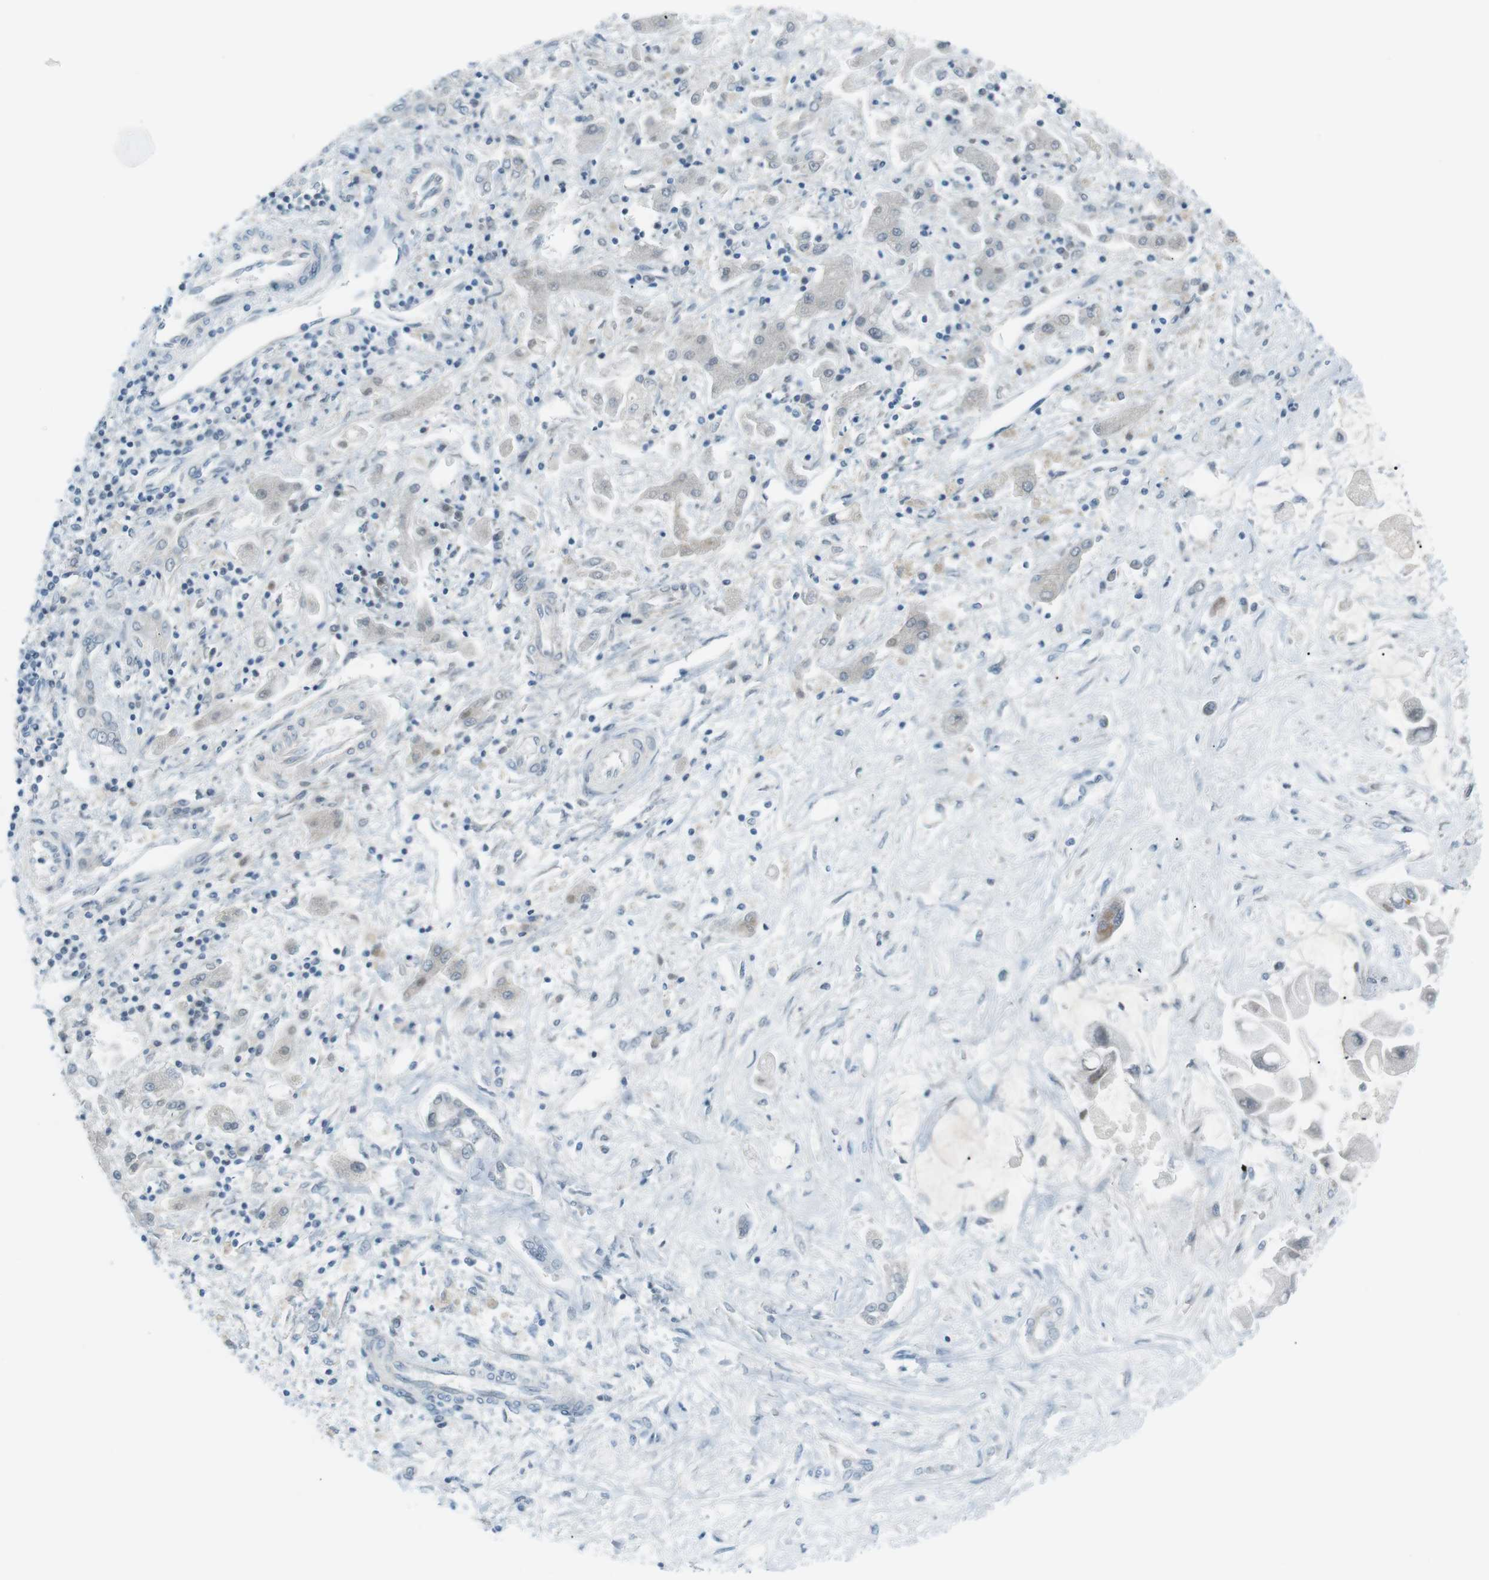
{"staining": {"intensity": "negative", "quantity": "none", "location": "none"}, "tissue": "liver cancer", "cell_type": "Tumor cells", "image_type": "cancer", "snomed": [{"axis": "morphology", "description": "Cholangiocarcinoma"}, {"axis": "topography", "description": "Liver"}], "caption": "Micrograph shows no significant protein expression in tumor cells of cholangiocarcinoma (liver).", "gene": "AZGP1", "patient": {"sex": "male", "age": 50}}